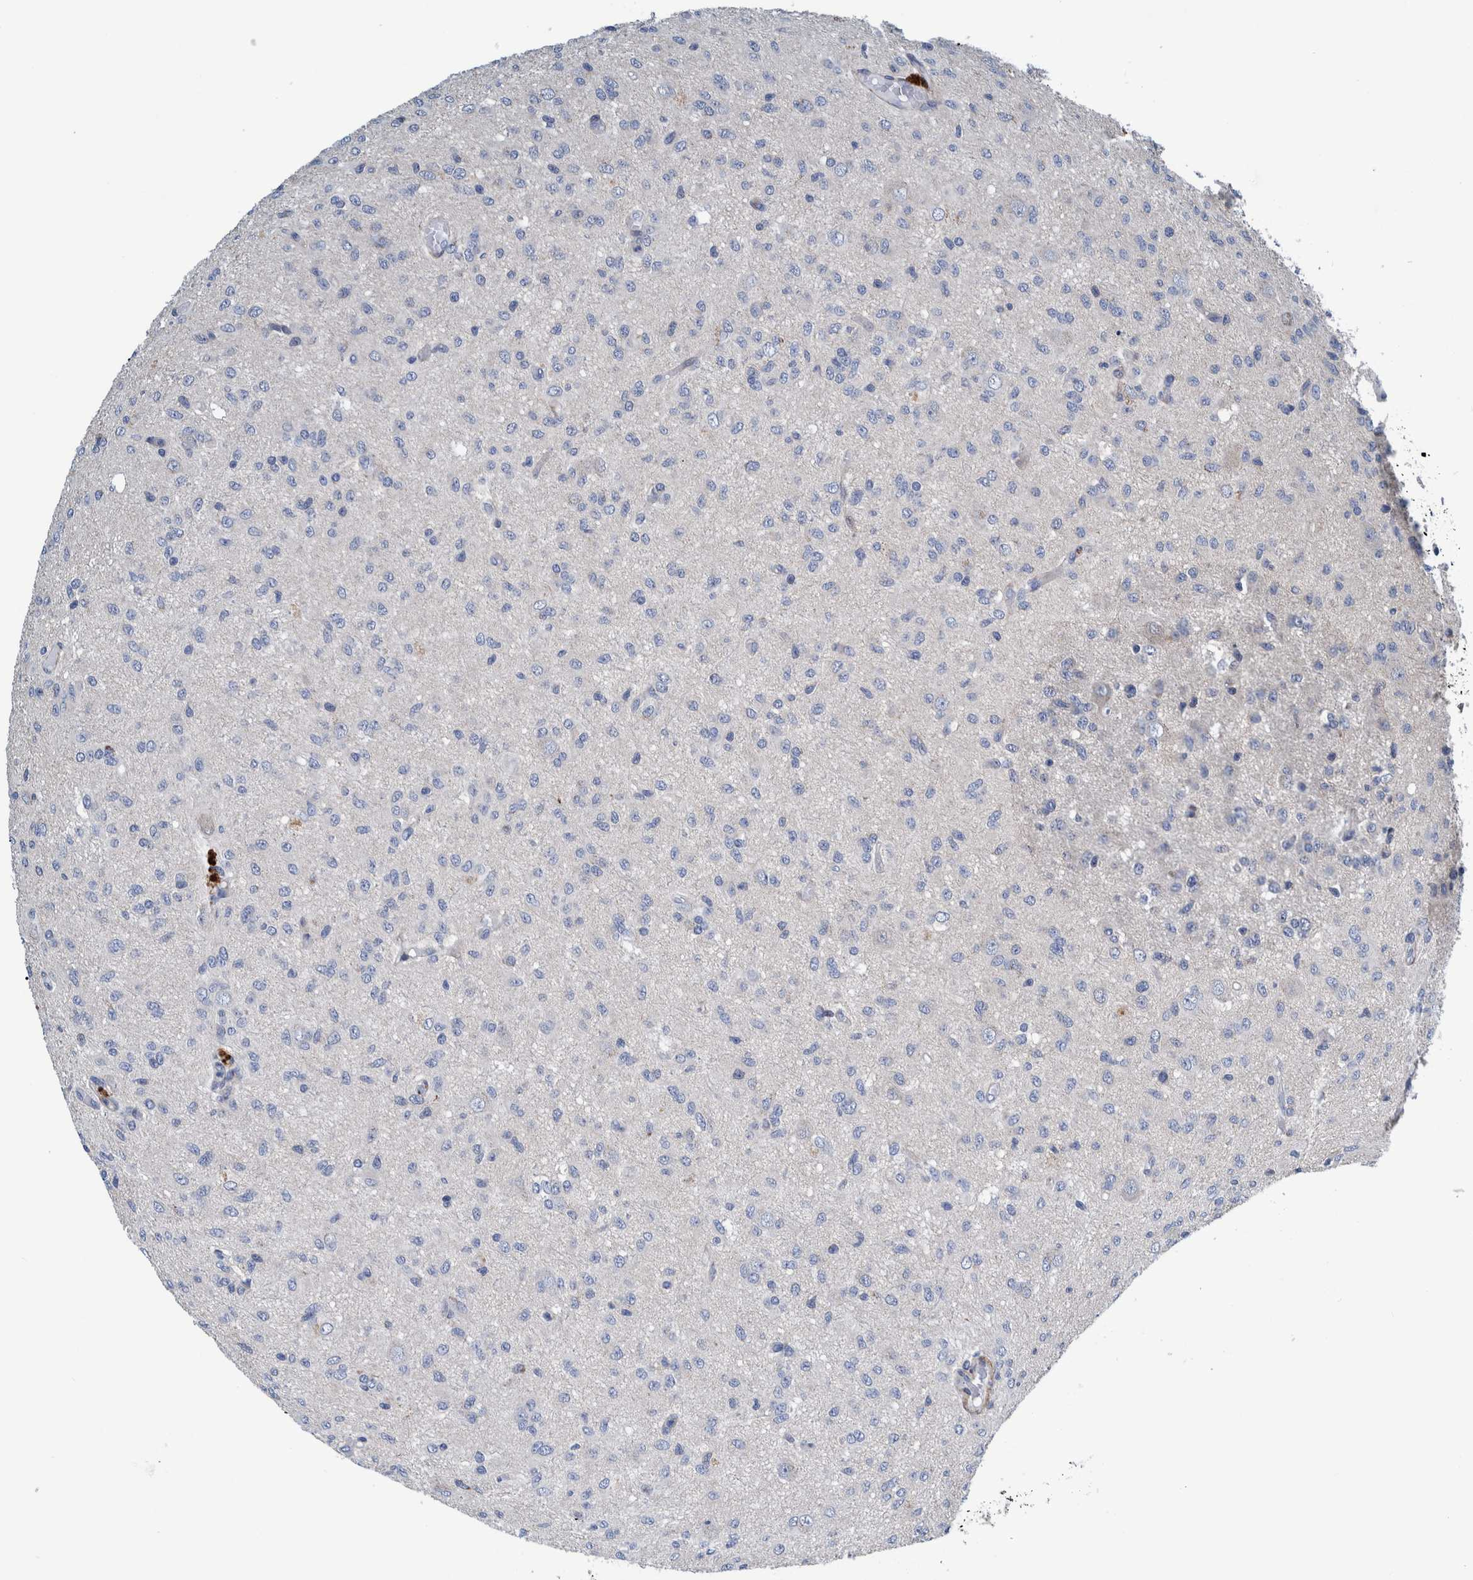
{"staining": {"intensity": "negative", "quantity": "none", "location": "none"}, "tissue": "glioma", "cell_type": "Tumor cells", "image_type": "cancer", "snomed": [{"axis": "morphology", "description": "Glioma, malignant, High grade"}, {"axis": "topography", "description": "Brain"}], "caption": "Tumor cells show no significant protein expression in glioma. (Stains: DAB immunohistochemistry (IHC) with hematoxylin counter stain, Microscopy: brightfield microscopy at high magnification).", "gene": "MKS1", "patient": {"sex": "female", "age": 59}}